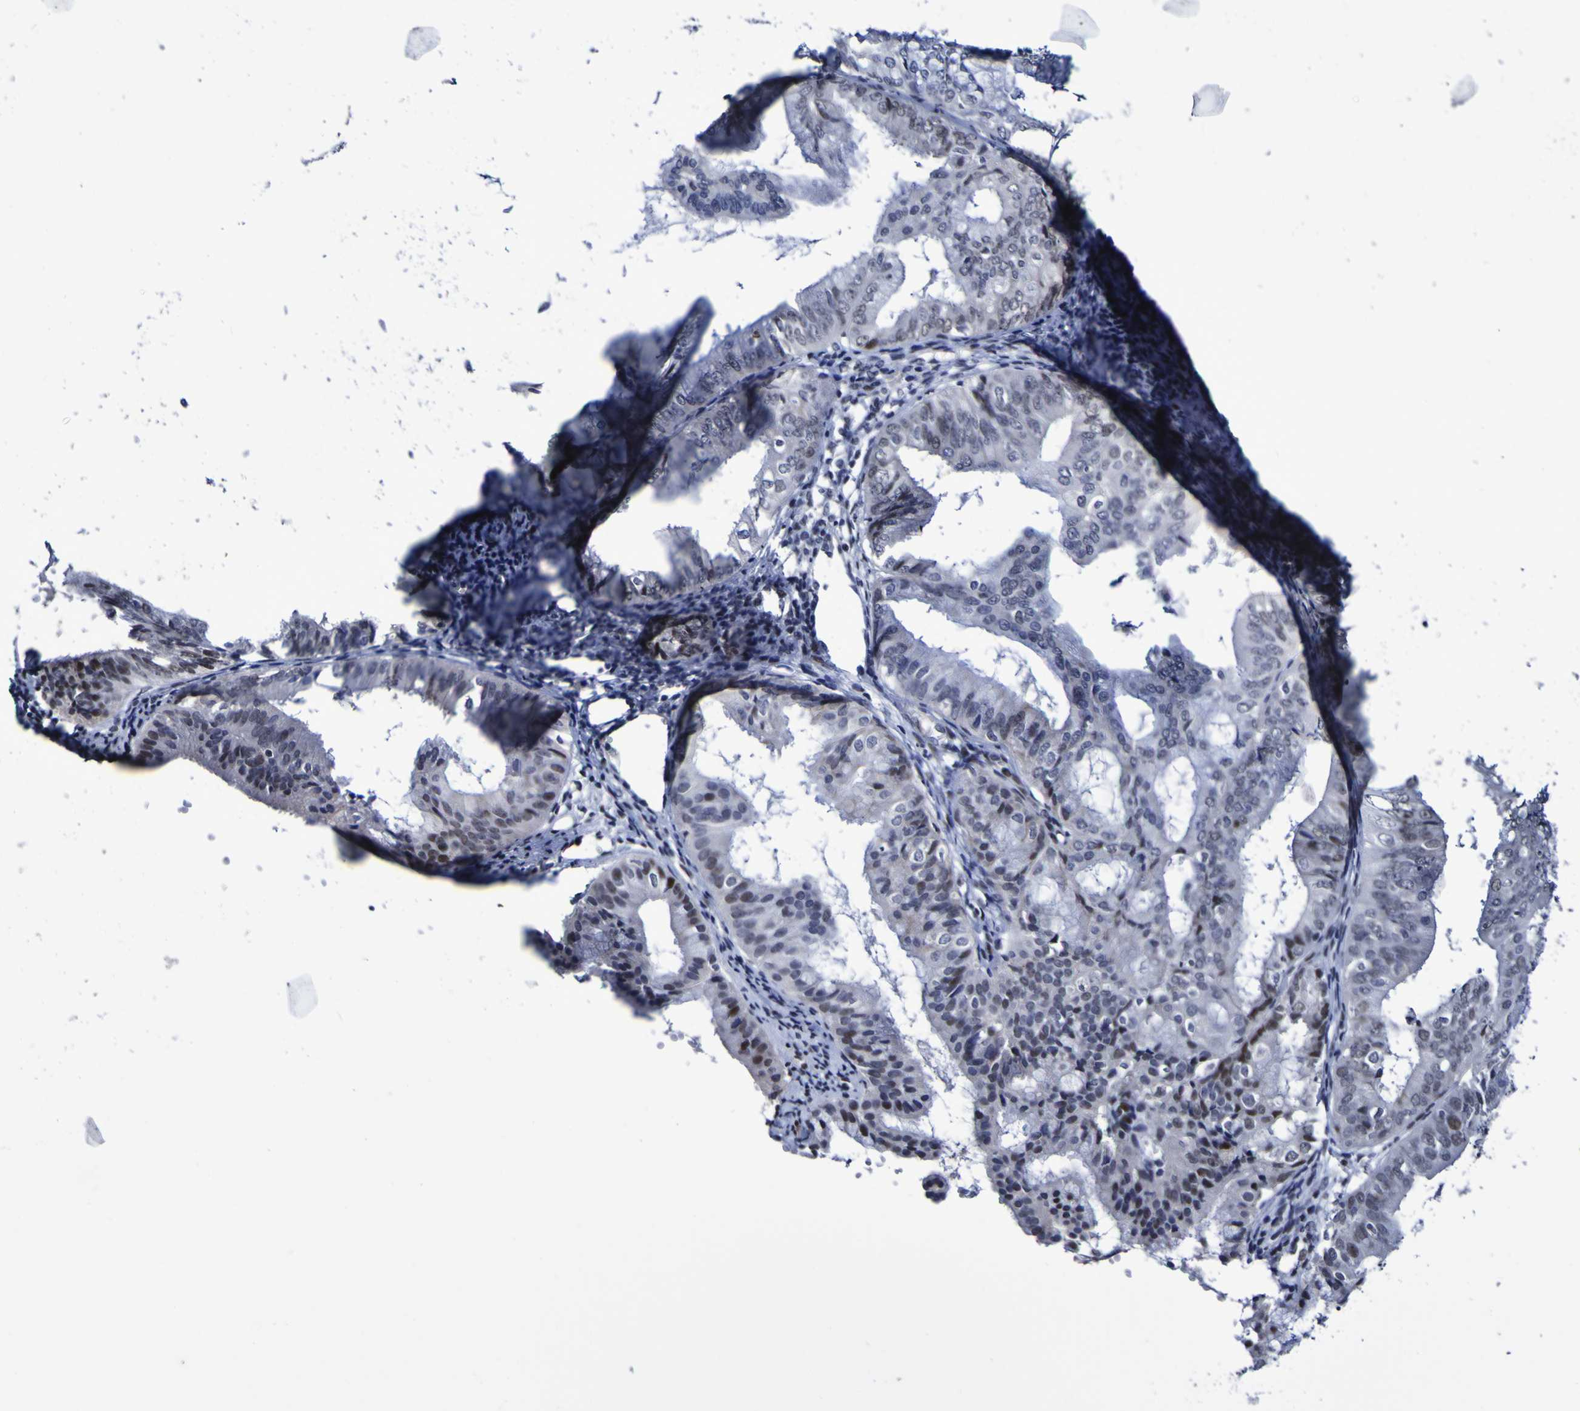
{"staining": {"intensity": "moderate", "quantity": "<25%", "location": "nuclear"}, "tissue": "endometrial cancer", "cell_type": "Tumor cells", "image_type": "cancer", "snomed": [{"axis": "morphology", "description": "Adenocarcinoma, NOS"}, {"axis": "topography", "description": "Endometrium"}], "caption": "IHC (DAB) staining of human endometrial adenocarcinoma displays moderate nuclear protein positivity in approximately <25% of tumor cells. (DAB (3,3'-diaminobenzidine) = brown stain, brightfield microscopy at high magnification).", "gene": "MBD3", "patient": {"sex": "female", "age": 63}}